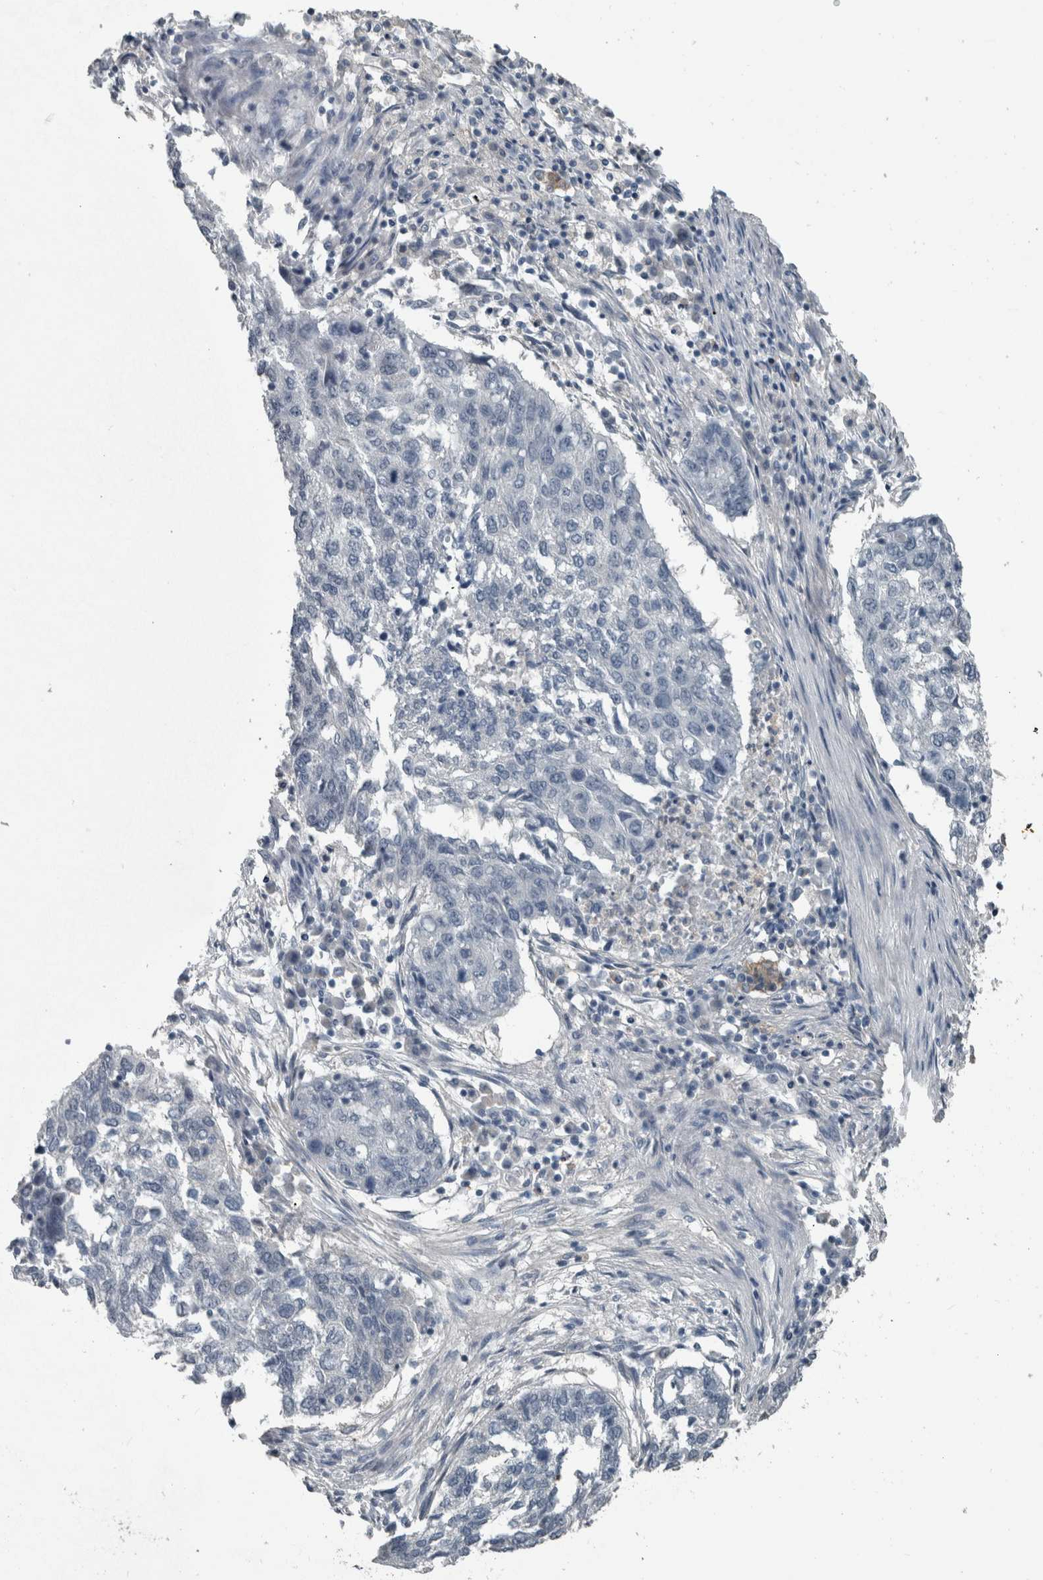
{"staining": {"intensity": "negative", "quantity": "none", "location": "none"}, "tissue": "lung cancer", "cell_type": "Tumor cells", "image_type": "cancer", "snomed": [{"axis": "morphology", "description": "Squamous cell carcinoma, NOS"}, {"axis": "topography", "description": "Lung"}], "caption": "A micrograph of squamous cell carcinoma (lung) stained for a protein exhibits no brown staining in tumor cells. The staining is performed using DAB (3,3'-diaminobenzidine) brown chromogen with nuclei counter-stained in using hematoxylin.", "gene": "ACSF2", "patient": {"sex": "female", "age": 63}}